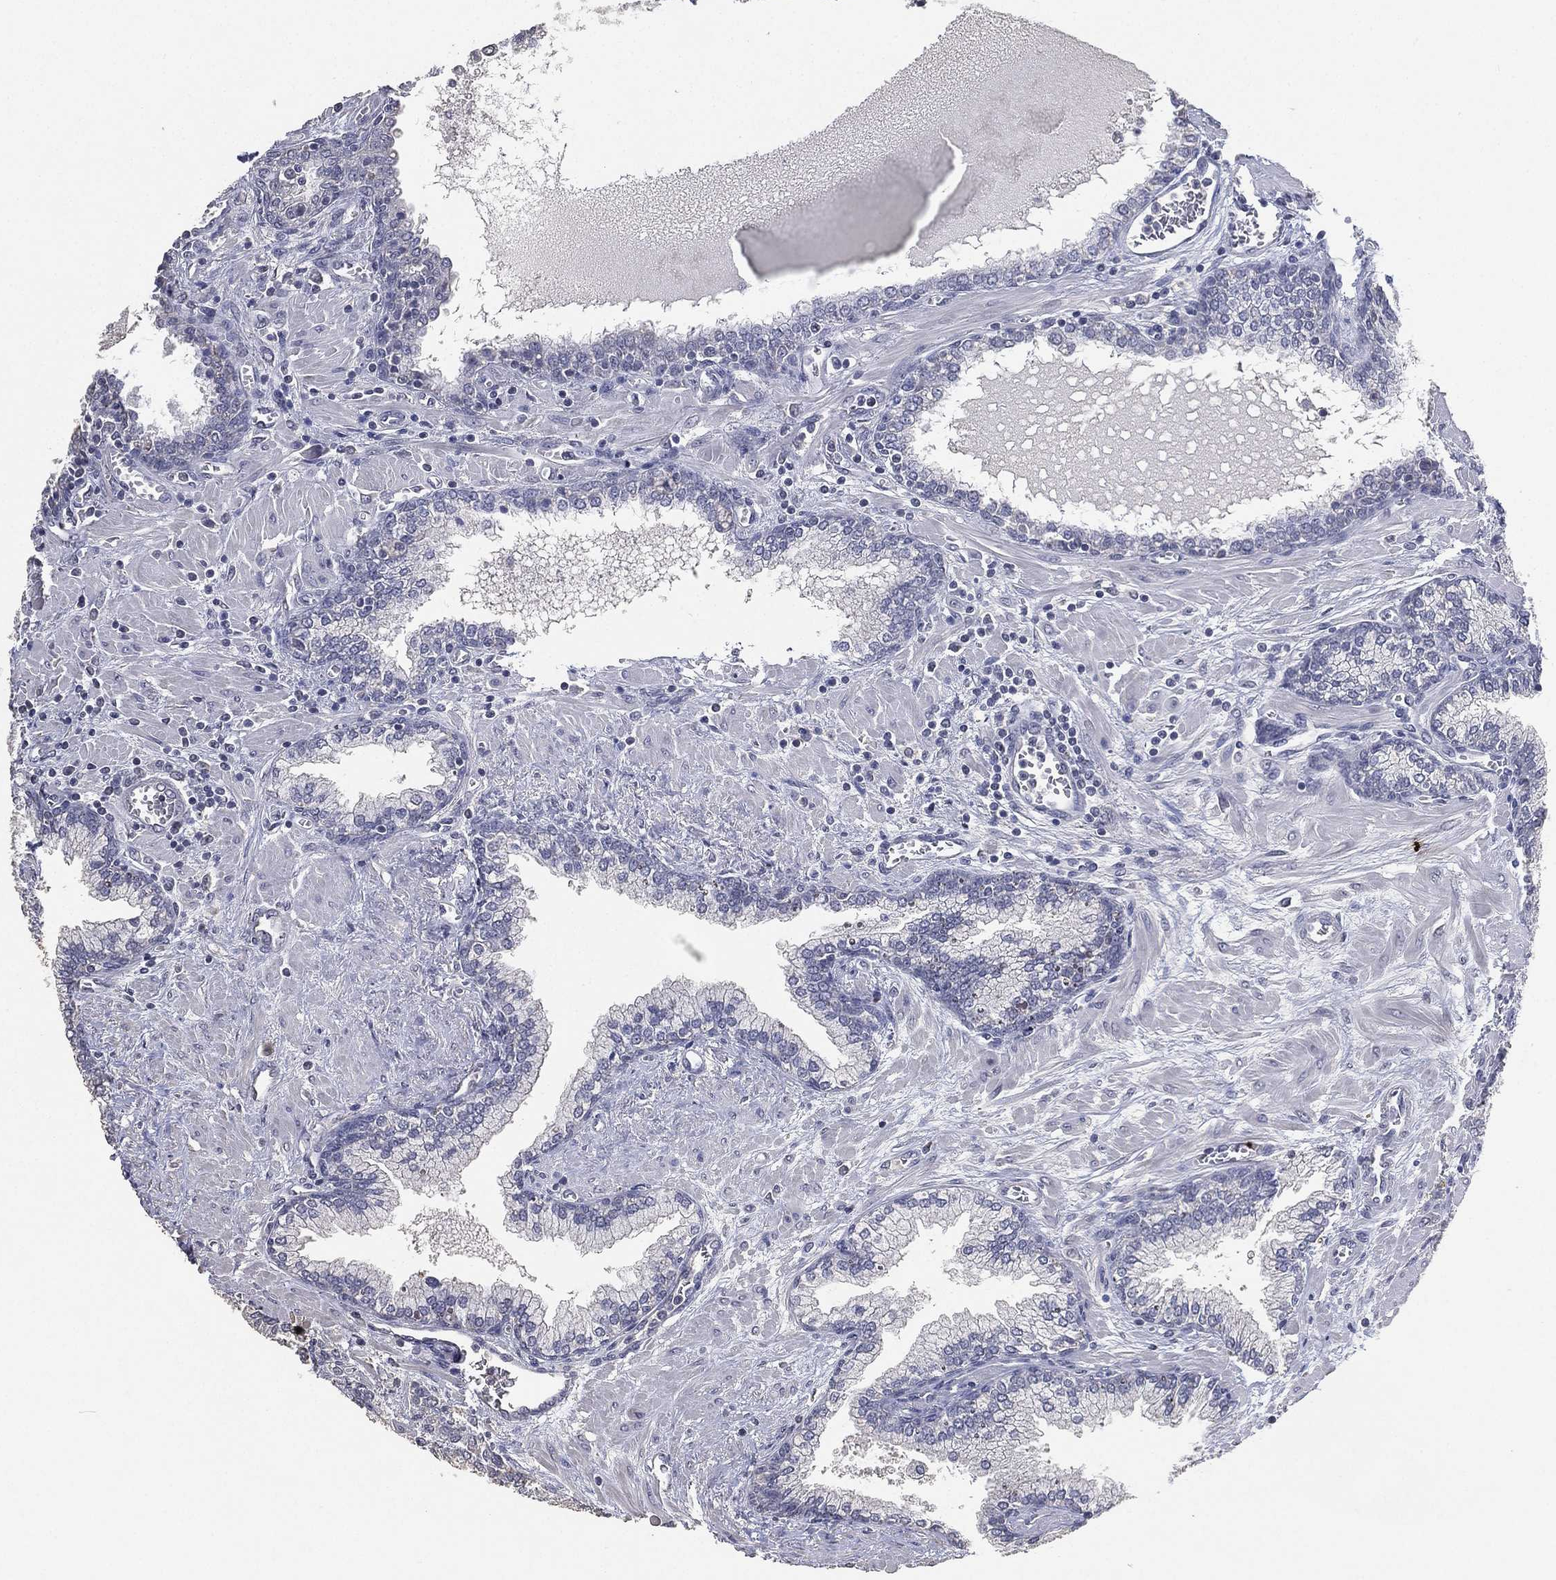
{"staining": {"intensity": "negative", "quantity": "none", "location": "none"}, "tissue": "prostate cancer", "cell_type": "Tumor cells", "image_type": "cancer", "snomed": [{"axis": "morphology", "description": "Adenocarcinoma, NOS"}, {"axis": "topography", "description": "Prostate and seminal vesicle, NOS"}, {"axis": "topography", "description": "Prostate"}], "caption": "An immunohistochemistry (IHC) image of adenocarcinoma (prostate) is shown. There is no staining in tumor cells of adenocarcinoma (prostate).", "gene": "DSG1", "patient": {"sex": "male", "age": 62}}